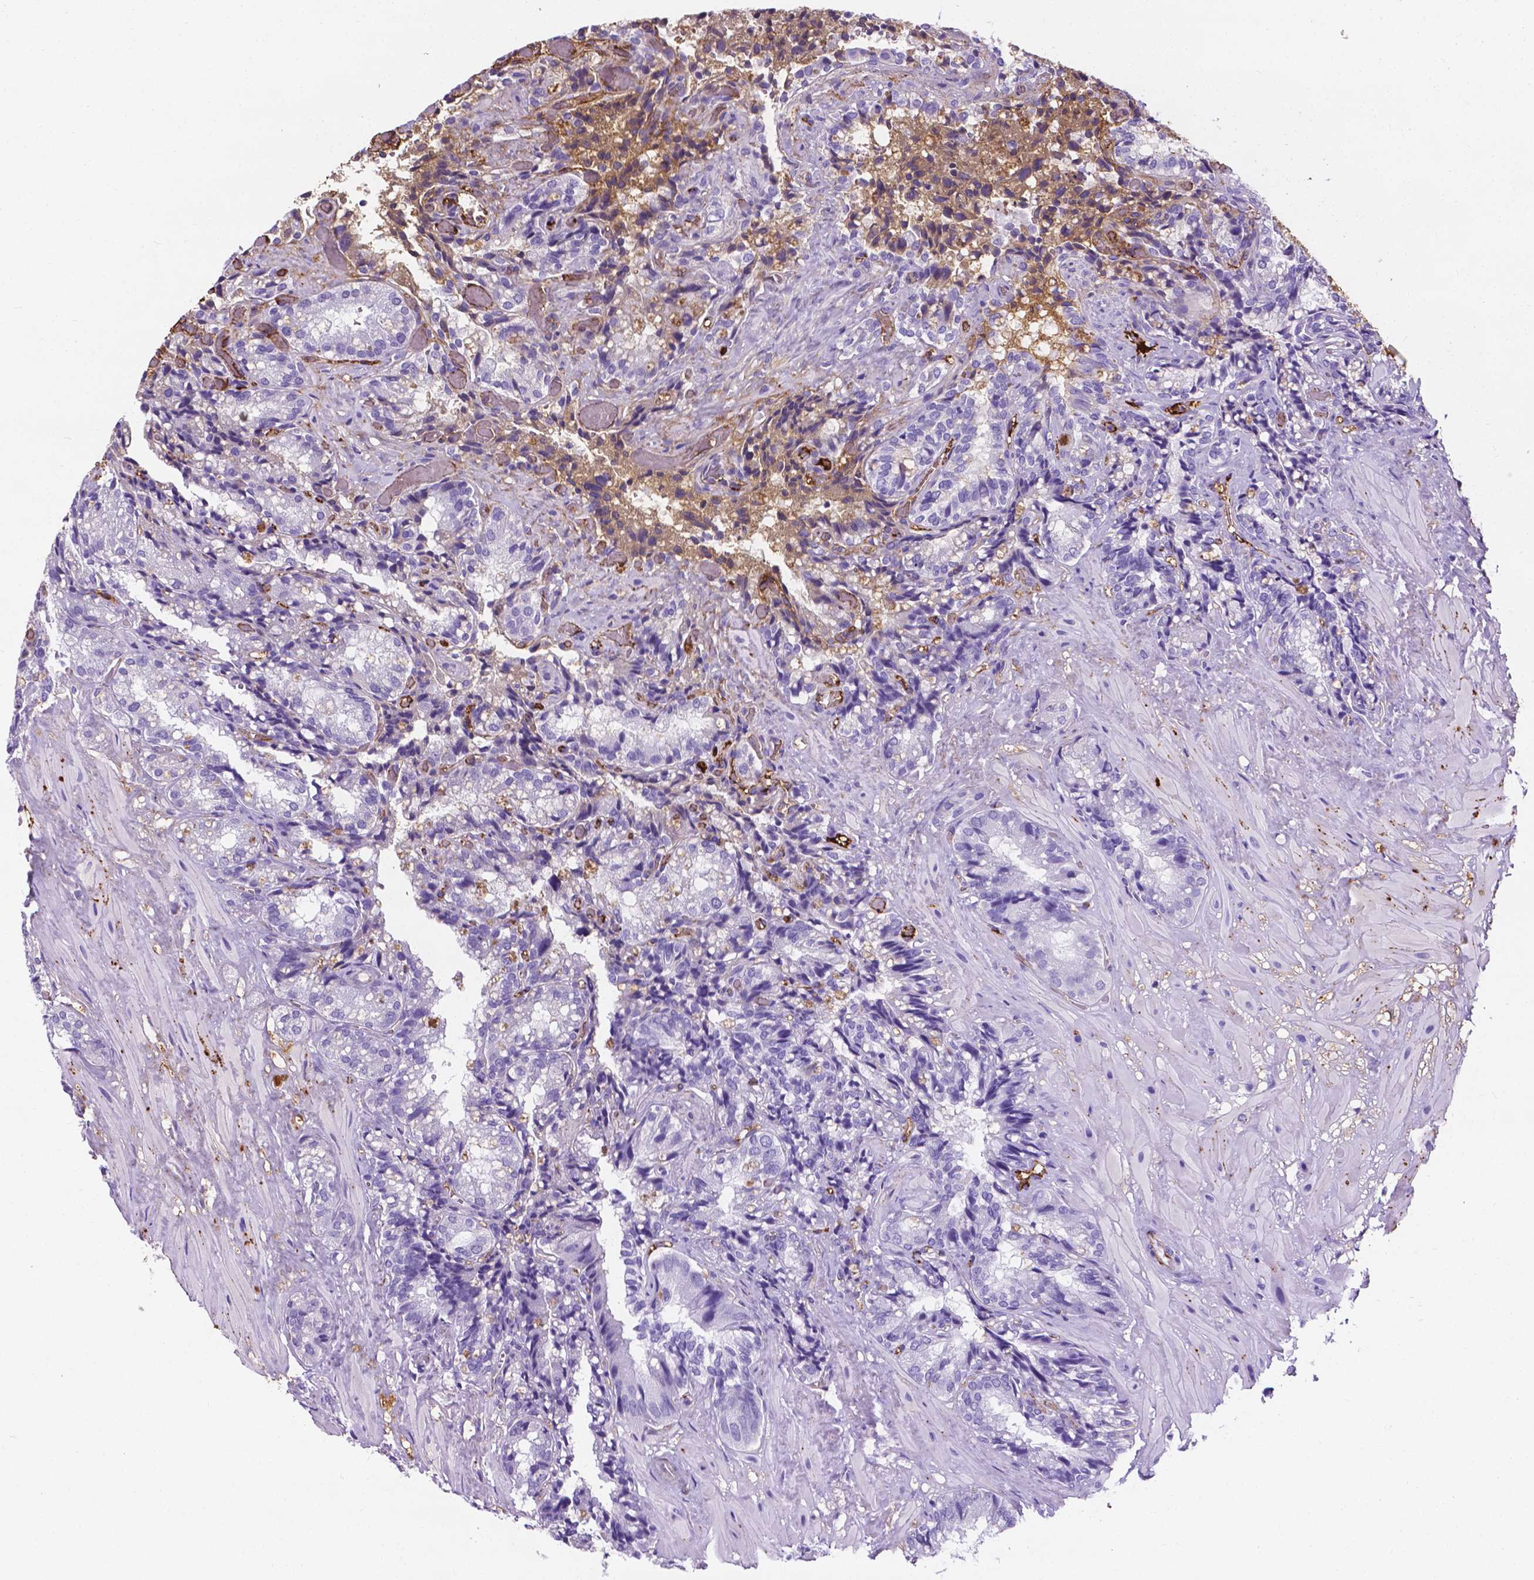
{"staining": {"intensity": "negative", "quantity": "none", "location": "none"}, "tissue": "seminal vesicle", "cell_type": "Glandular cells", "image_type": "normal", "snomed": [{"axis": "morphology", "description": "Normal tissue, NOS"}, {"axis": "topography", "description": "Seminal veicle"}], "caption": "This is a image of immunohistochemistry staining of unremarkable seminal vesicle, which shows no staining in glandular cells. (DAB immunohistochemistry (IHC) with hematoxylin counter stain).", "gene": "APOE", "patient": {"sex": "male", "age": 57}}